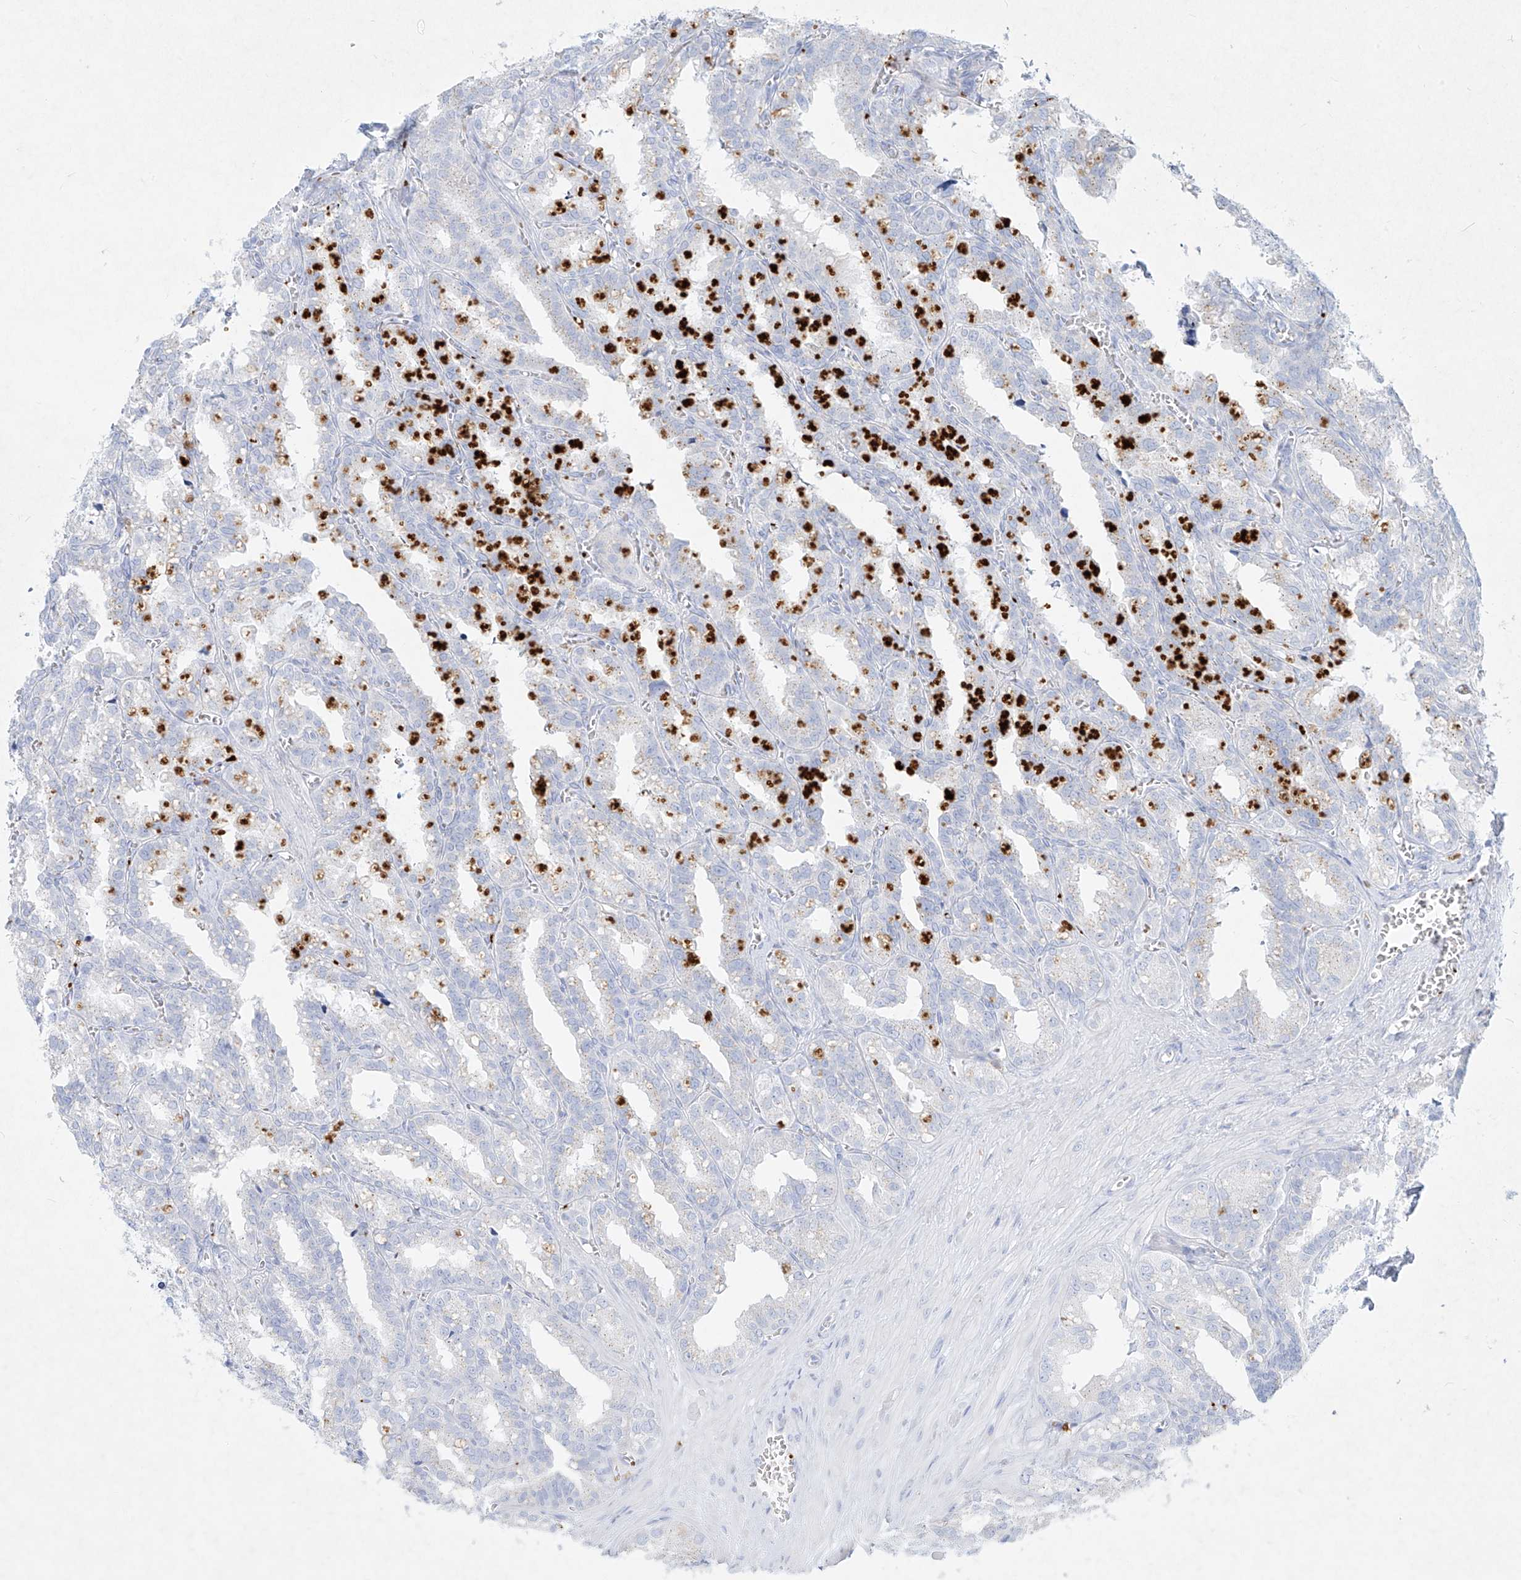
{"staining": {"intensity": "negative", "quantity": "none", "location": "none"}, "tissue": "seminal vesicle", "cell_type": "Glandular cells", "image_type": "normal", "snomed": [{"axis": "morphology", "description": "Normal tissue, NOS"}, {"axis": "topography", "description": "Prostate"}, {"axis": "topography", "description": "Seminal veicle"}], "caption": "This micrograph is of unremarkable seminal vesicle stained with immunohistochemistry to label a protein in brown with the nuclei are counter-stained blue. There is no staining in glandular cells. The staining is performed using DAB brown chromogen with nuclei counter-stained in using hematoxylin.", "gene": "PLEK", "patient": {"sex": "male", "age": 51}}